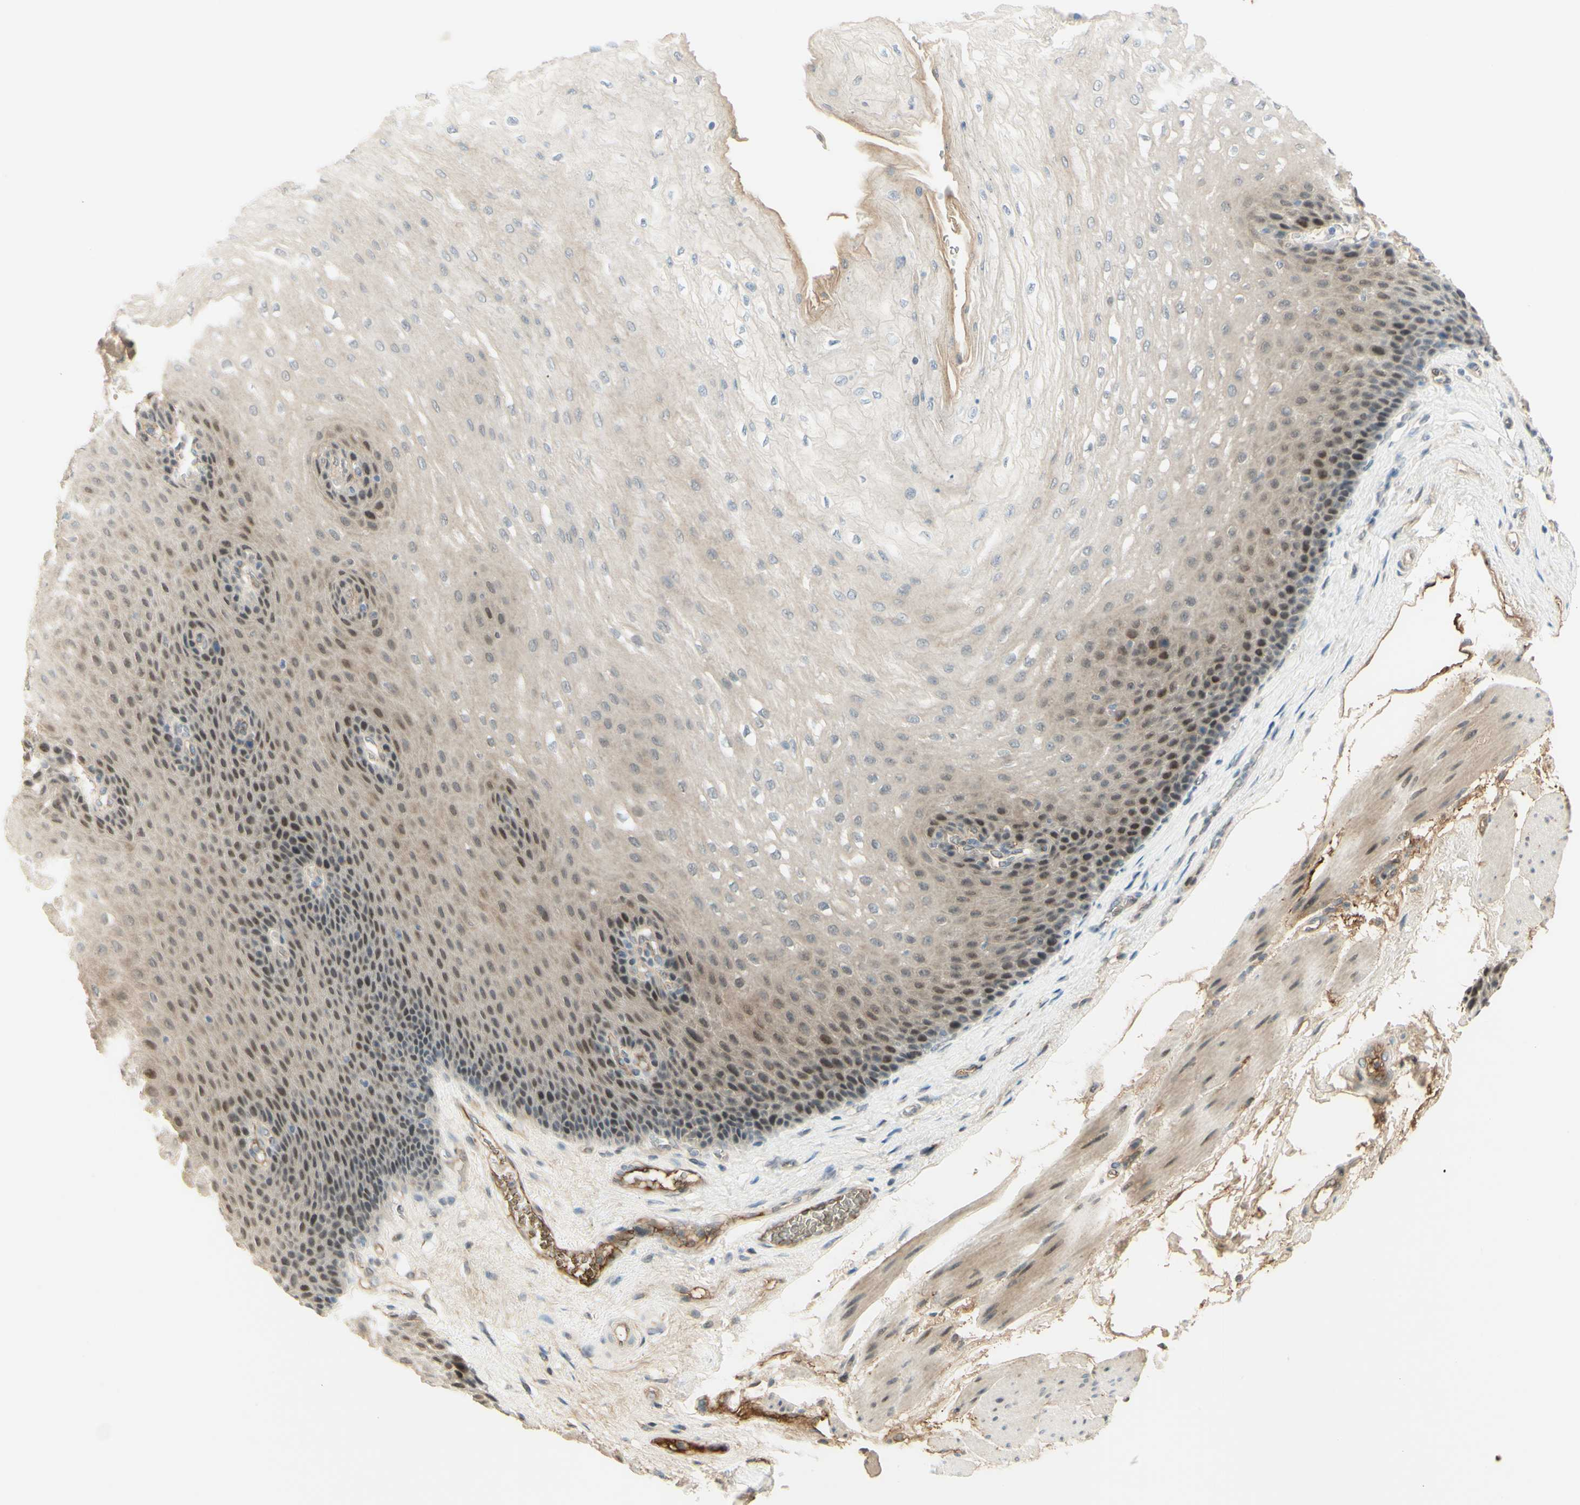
{"staining": {"intensity": "weak", "quantity": "<25%", "location": "cytoplasmic/membranous,nuclear"}, "tissue": "esophagus", "cell_type": "Squamous epithelial cells", "image_type": "normal", "snomed": [{"axis": "morphology", "description": "Normal tissue, NOS"}, {"axis": "topography", "description": "Esophagus"}], "caption": "Immunohistochemistry of normal esophagus displays no positivity in squamous epithelial cells. The staining was performed using DAB (3,3'-diaminobenzidine) to visualize the protein expression in brown, while the nuclei were stained in blue with hematoxylin (Magnification: 20x).", "gene": "ANGPT2", "patient": {"sex": "female", "age": 72}}